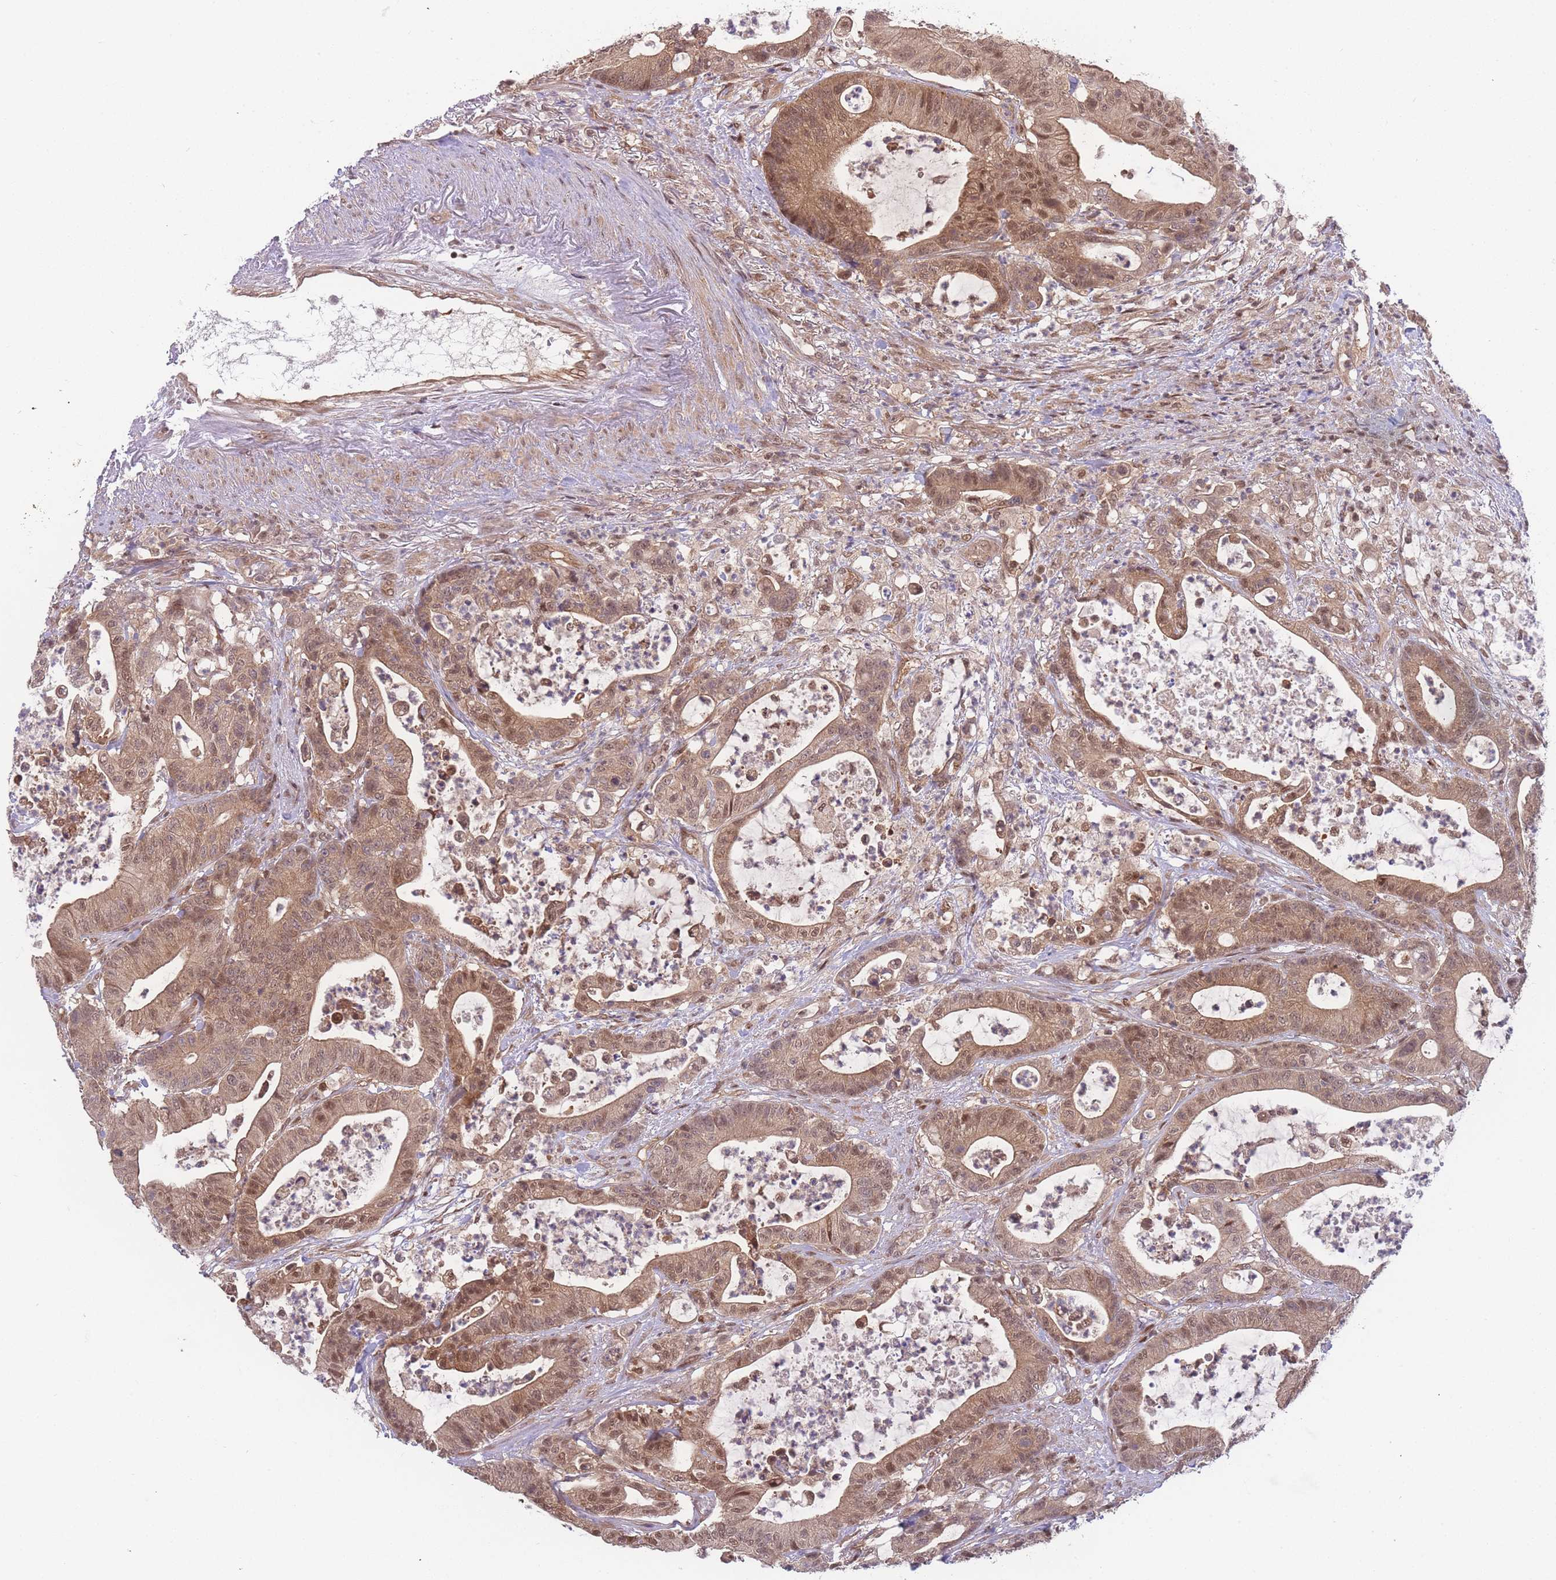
{"staining": {"intensity": "moderate", "quantity": ">75%", "location": "cytoplasmic/membranous,nuclear"}, "tissue": "colorectal cancer", "cell_type": "Tumor cells", "image_type": "cancer", "snomed": [{"axis": "morphology", "description": "Adenocarcinoma, NOS"}, {"axis": "topography", "description": "Colon"}], "caption": "Protein expression by immunohistochemistry shows moderate cytoplasmic/membranous and nuclear expression in approximately >75% of tumor cells in colorectal cancer. The protein of interest is shown in brown color, while the nuclei are stained blue.", "gene": "KIAA1191", "patient": {"sex": "female", "age": 84}}